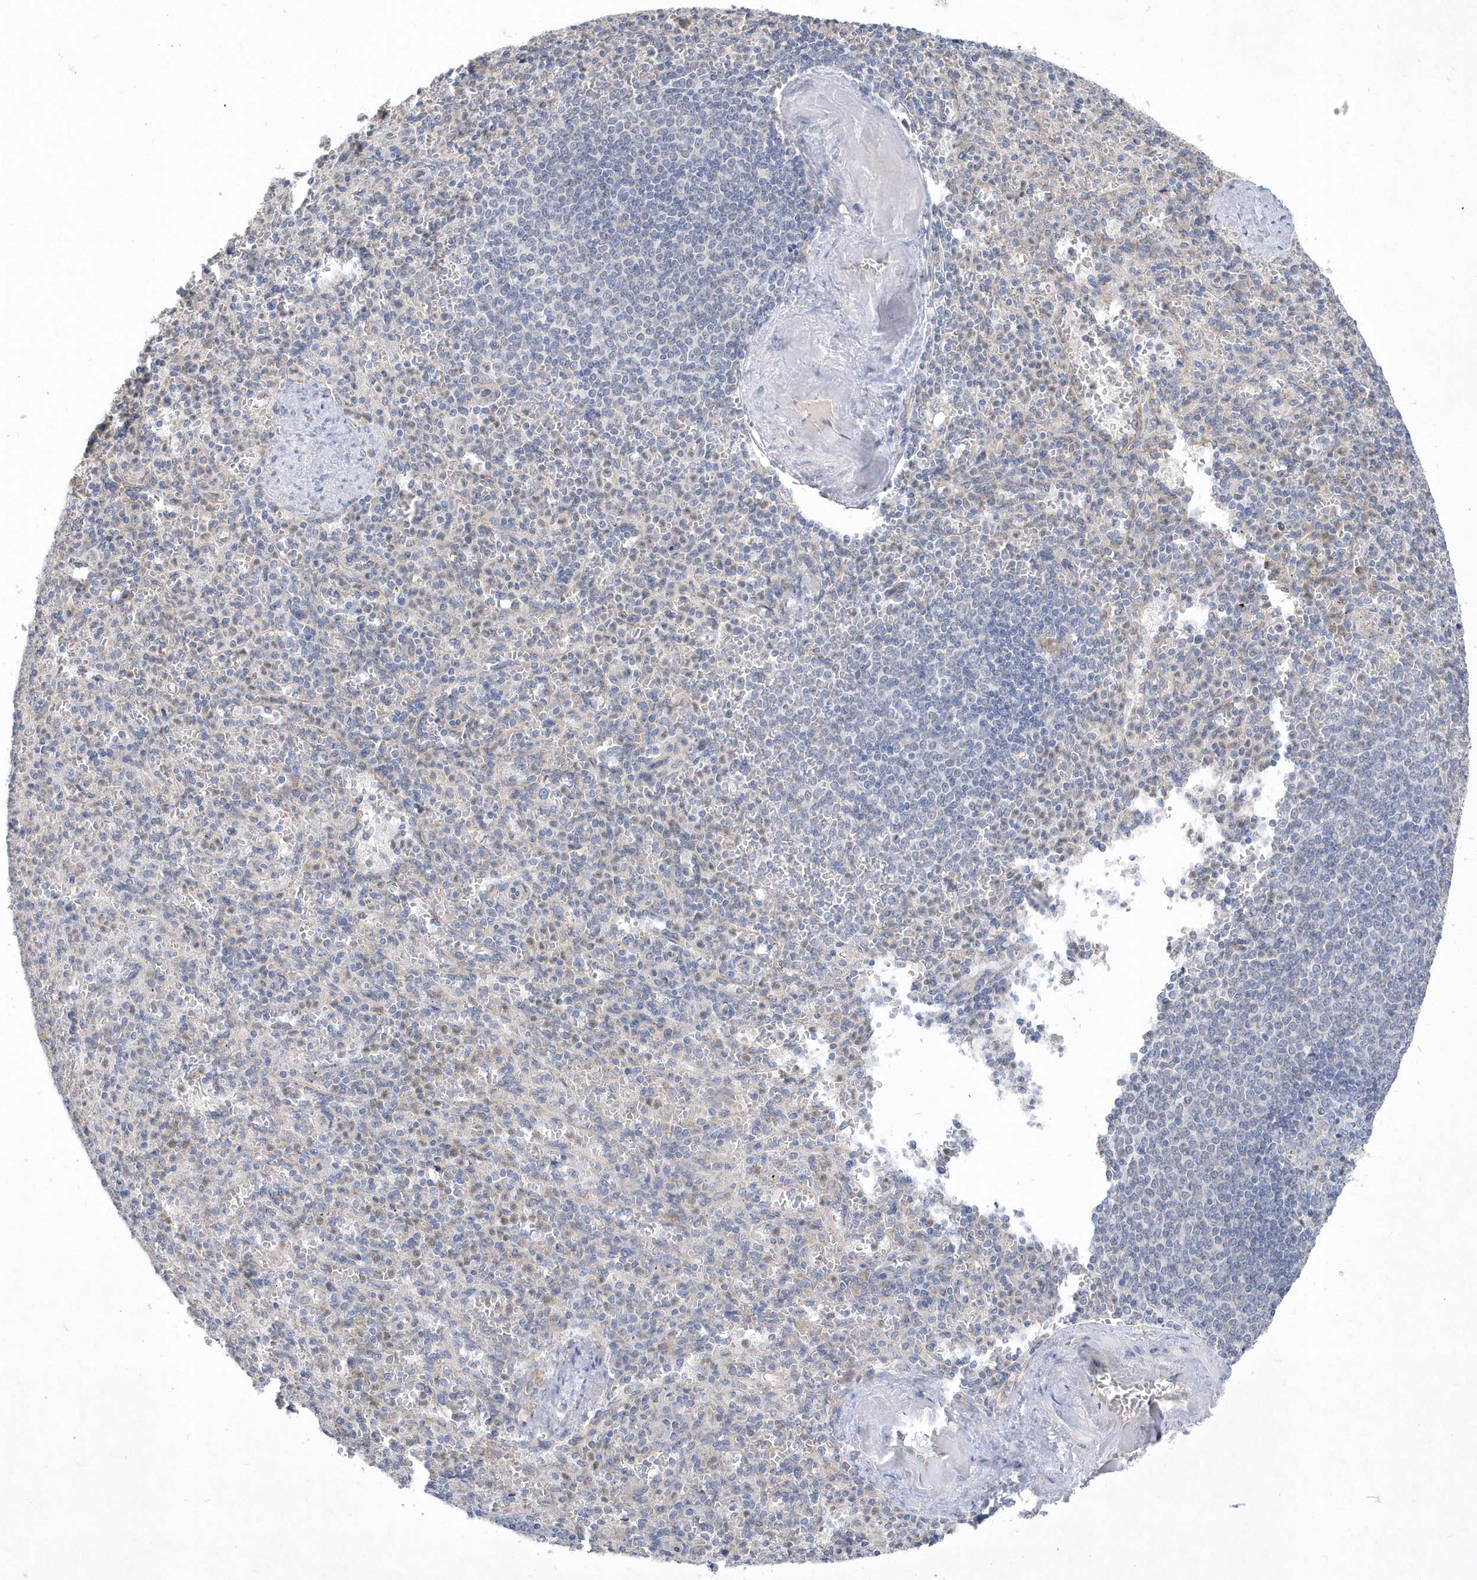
{"staining": {"intensity": "negative", "quantity": "none", "location": "none"}, "tissue": "spleen", "cell_type": "Cells in red pulp", "image_type": "normal", "snomed": [{"axis": "morphology", "description": "Normal tissue, NOS"}, {"axis": "topography", "description": "Spleen"}], "caption": "There is no significant expression in cells in red pulp of spleen. The staining is performed using DAB brown chromogen with nuclei counter-stained in using hematoxylin.", "gene": "DGAT1", "patient": {"sex": "female", "age": 74}}